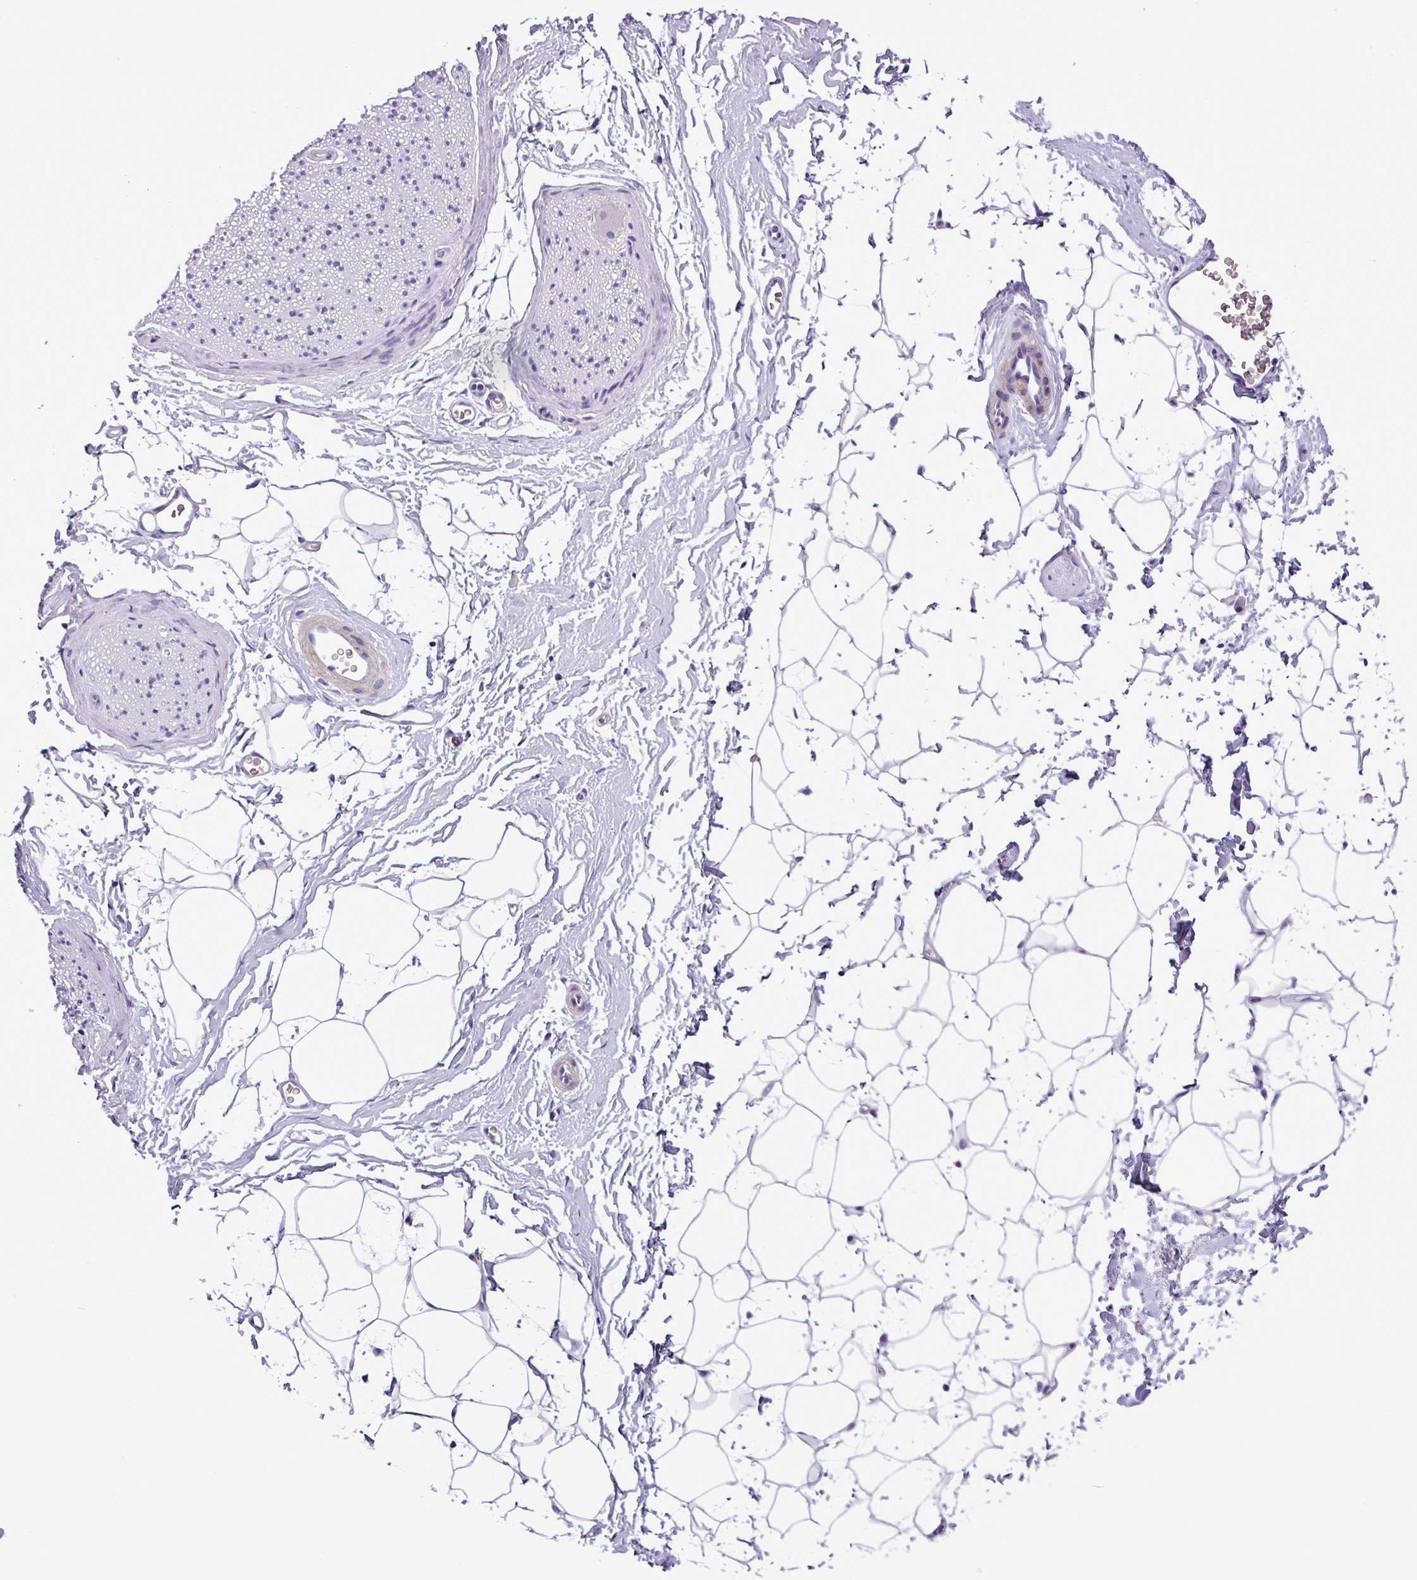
{"staining": {"intensity": "negative", "quantity": "none", "location": "none"}, "tissue": "adipose tissue", "cell_type": "Adipocytes", "image_type": "normal", "snomed": [{"axis": "morphology", "description": "Normal tissue, NOS"}, {"axis": "morphology", "description": "Adenocarcinoma, High grade"}, {"axis": "topography", "description": "Prostate"}, {"axis": "topography", "description": "Peripheral nerve tissue"}], "caption": "Immunohistochemistry of benign human adipose tissue displays no expression in adipocytes. Brightfield microscopy of immunohistochemistry stained with DAB (3,3'-diaminobenzidine) (brown) and hematoxylin (blue), captured at high magnification.", "gene": "ZNF334", "patient": {"sex": "male", "age": 68}}